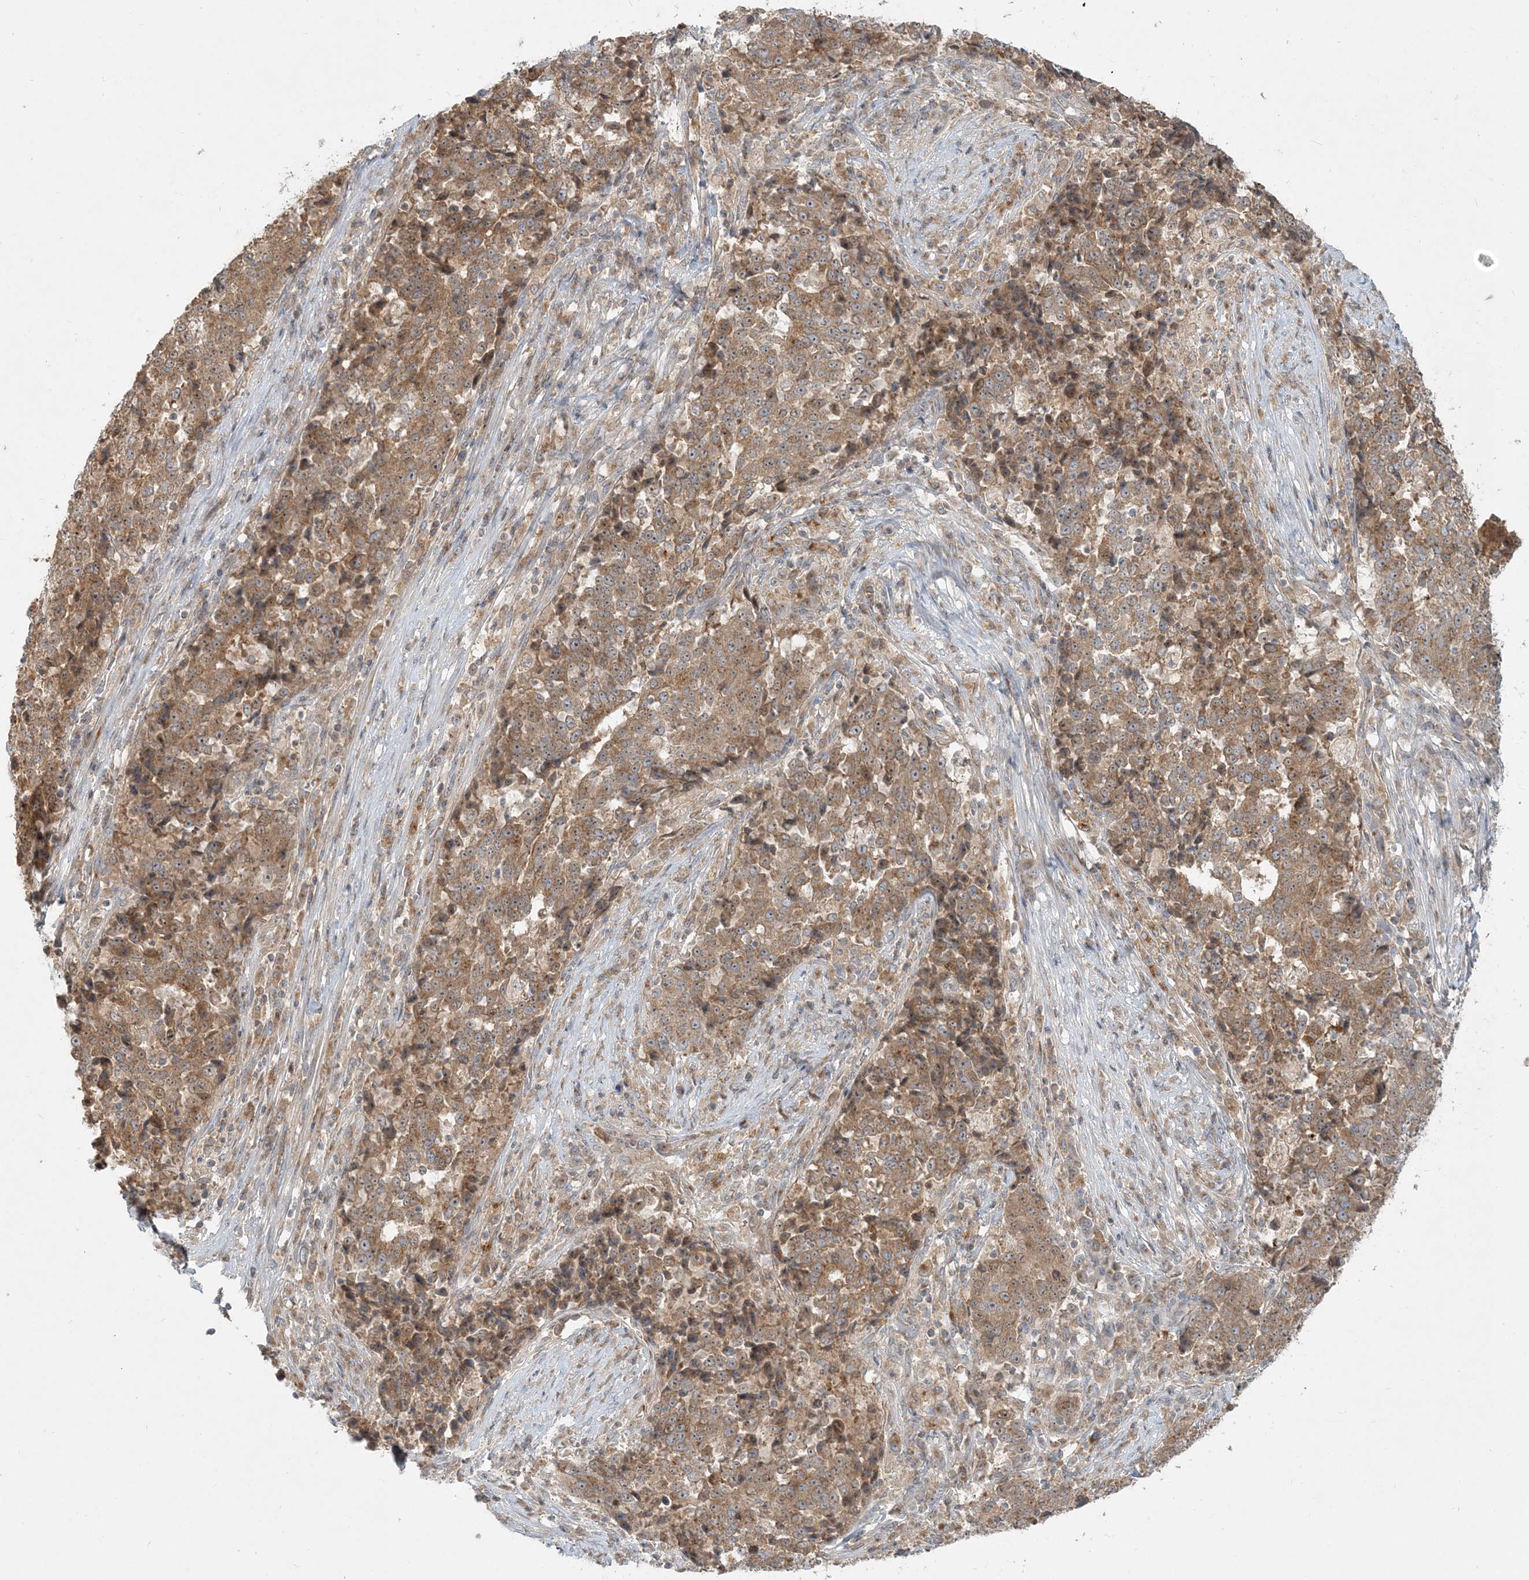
{"staining": {"intensity": "moderate", "quantity": ">75%", "location": "cytoplasmic/membranous"}, "tissue": "stomach cancer", "cell_type": "Tumor cells", "image_type": "cancer", "snomed": [{"axis": "morphology", "description": "Adenocarcinoma, NOS"}, {"axis": "topography", "description": "Stomach"}], "caption": "IHC (DAB) staining of stomach cancer (adenocarcinoma) demonstrates moderate cytoplasmic/membranous protein expression in about >75% of tumor cells.", "gene": "AP1AR", "patient": {"sex": "male", "age": 59}}